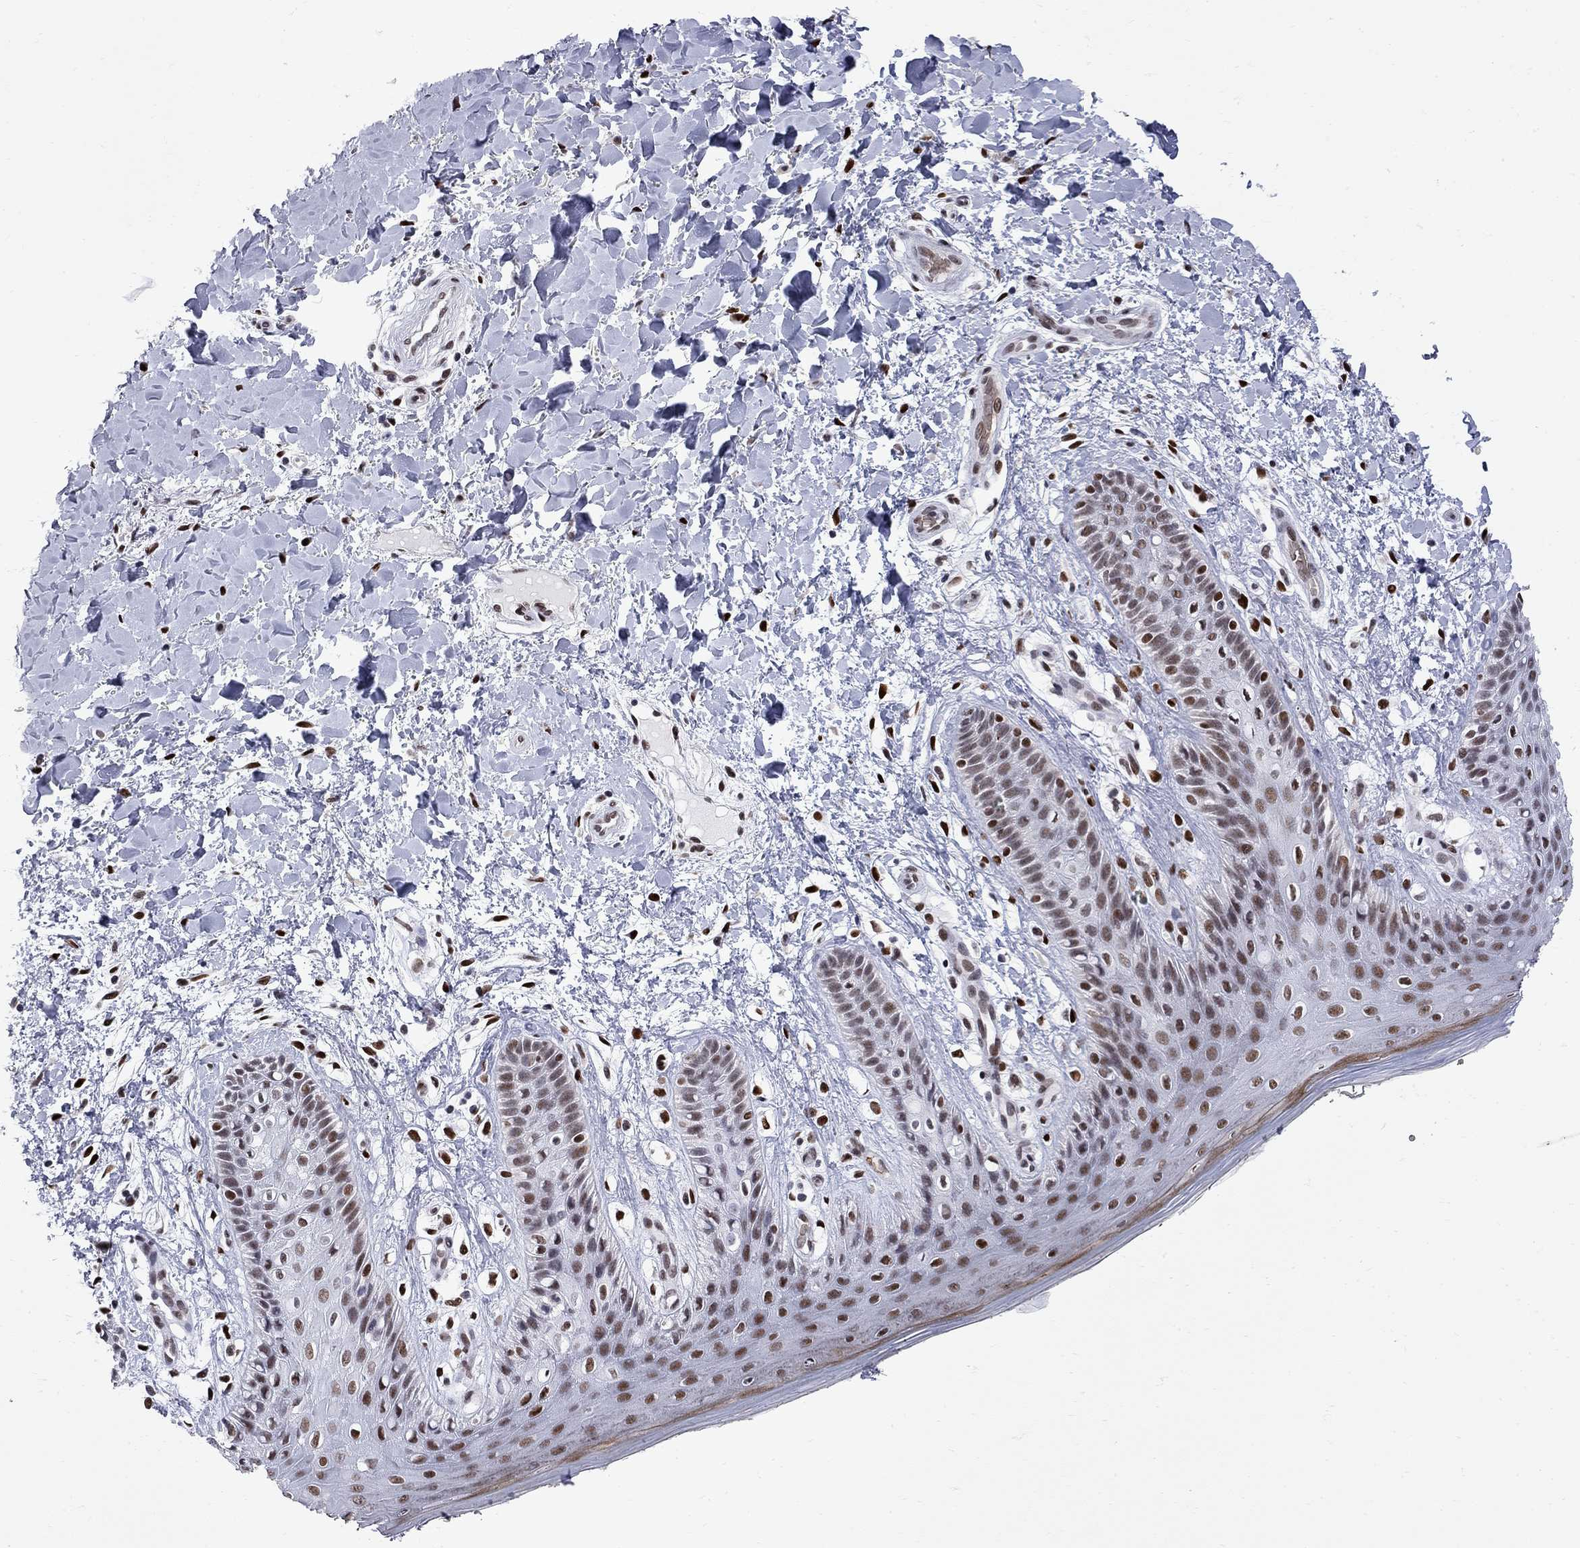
{"staining": {"intensity": "moderate", "quantity": "25%-75%", "location": "nuclear"}, "tissue": "skin", "cell_type": "Epidermal cells", "image_type": "normal", "snomed": [{"axis": "morphology", "description": "Normal tissue, NOS"}, {"axis": "topography", "description": "Anal"}], "caption": "Normal skin exhibits moderate nuclear staining in about 25%-75% of epidermal cells.", "gene": "ZBTB47", "patient": {"sex": "male", "age": 36}}